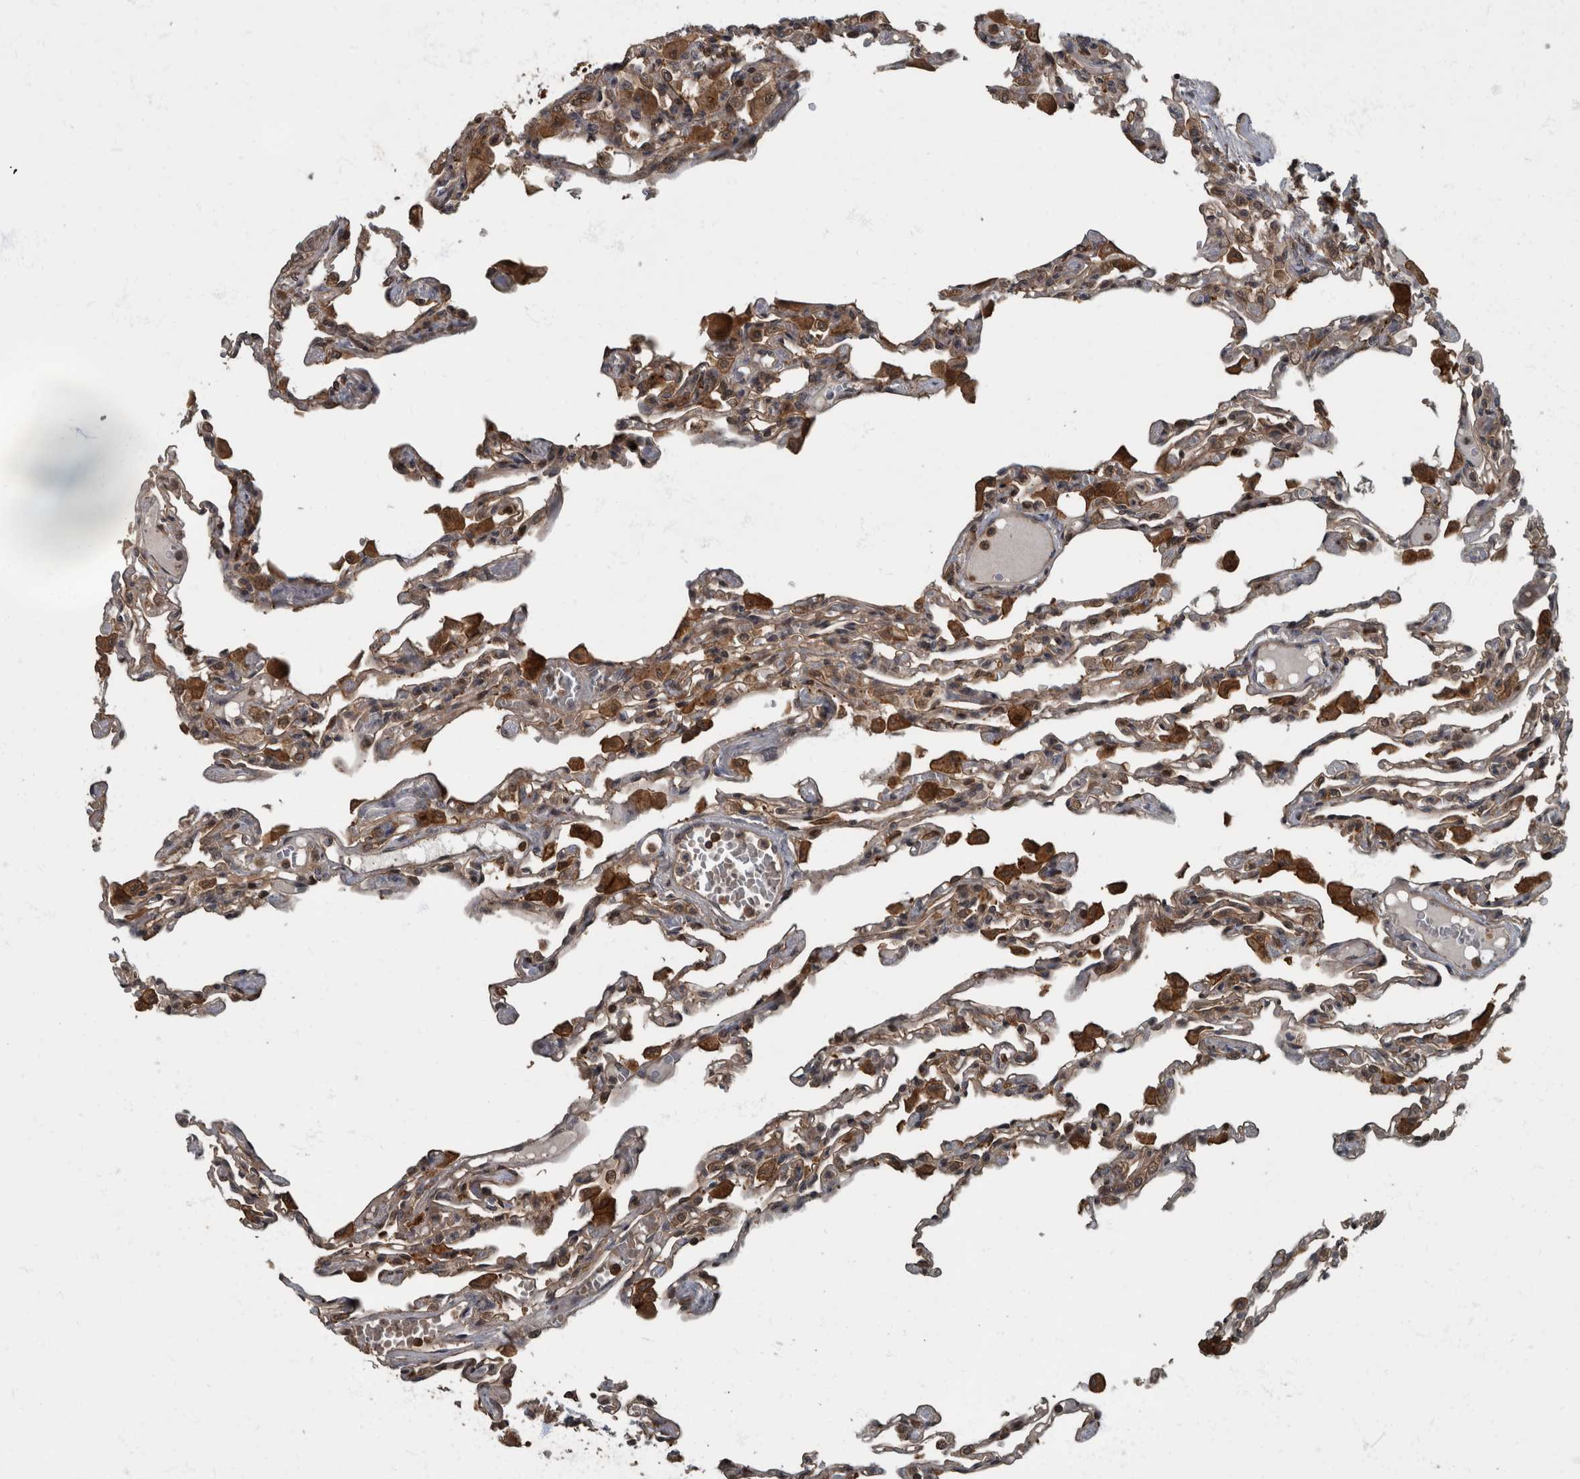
{"staining": {"intensity": "moderate", "quantity": ">75%", "location": "cytoplasmic/membranous"}, "tissue": "lung", "cell_type": "Alveolar cells", "image_type": "normal", "snomed": [{"axis": "morphology", "description": "Normal tissue, NOS"}, {"axis": "topography", "description": "Bronchus"}, {"axis": "topography", "description": "Lung"}], "caption": "A brown stain shows moderate cytoplasmic/membranous positivity of a protein in alveolar cells of unremarkable lung. Nuclei are stained in blue.", "gene": "RABGGTB", "patient": {"sex": "female", "age": 49}}